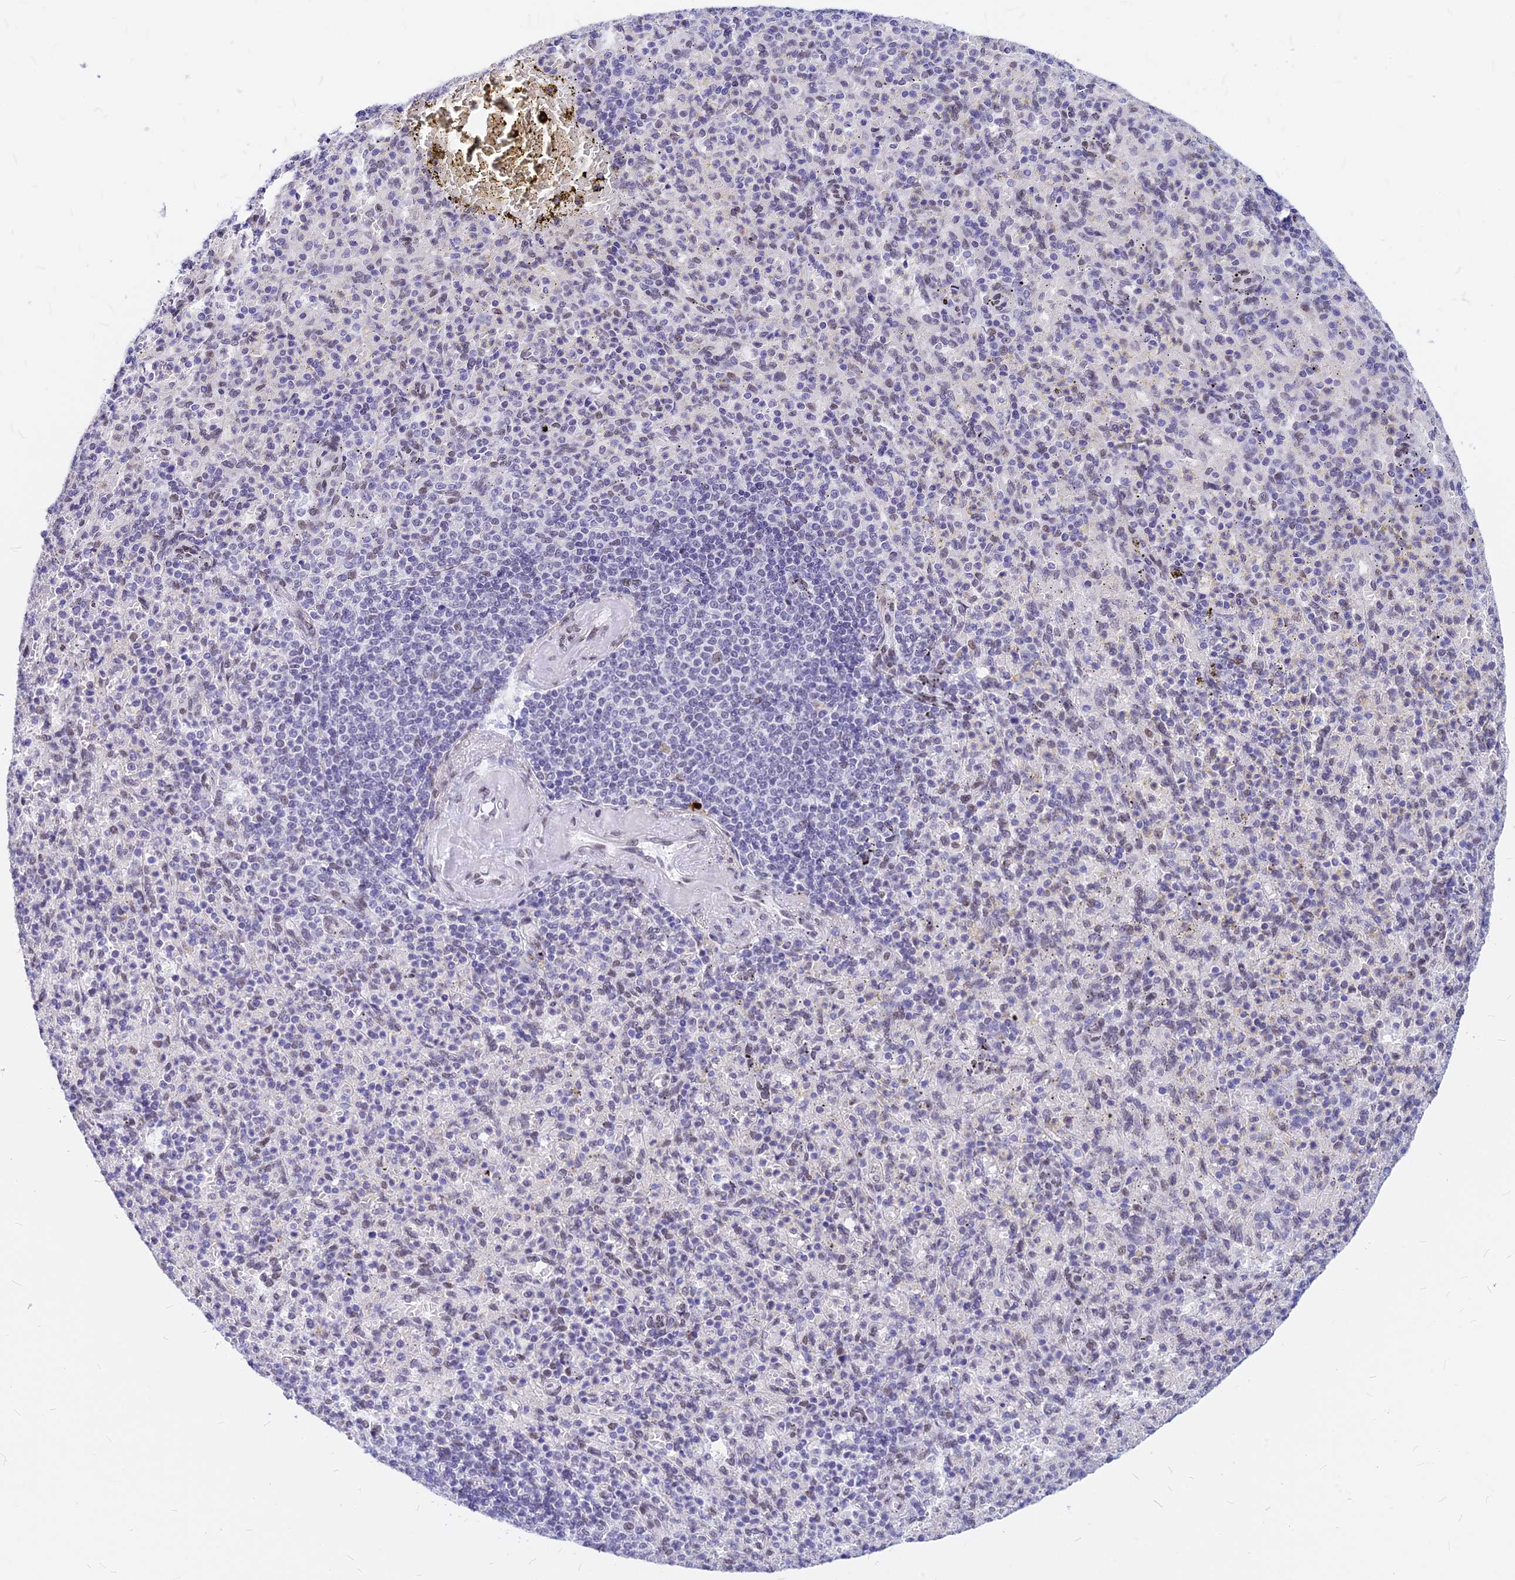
{"staining": {"intensity": "weak", "quantity": "<25%", "location": "nuclear"}, "tissue": "spleen", "cell_type": "Cells in red pulp", "image_type": "normal", "snomed": [{"axis": "morphology", "description": "Normal tissue, NOS"}, {"axis": "topography", "description": "Spleen"}], "caption": "This is an IHC micrograph of benign spleen. There is no expression in cells in red pulp.", "gene": "KCTD13", "patient": {"sex": "female", "age": 74}}